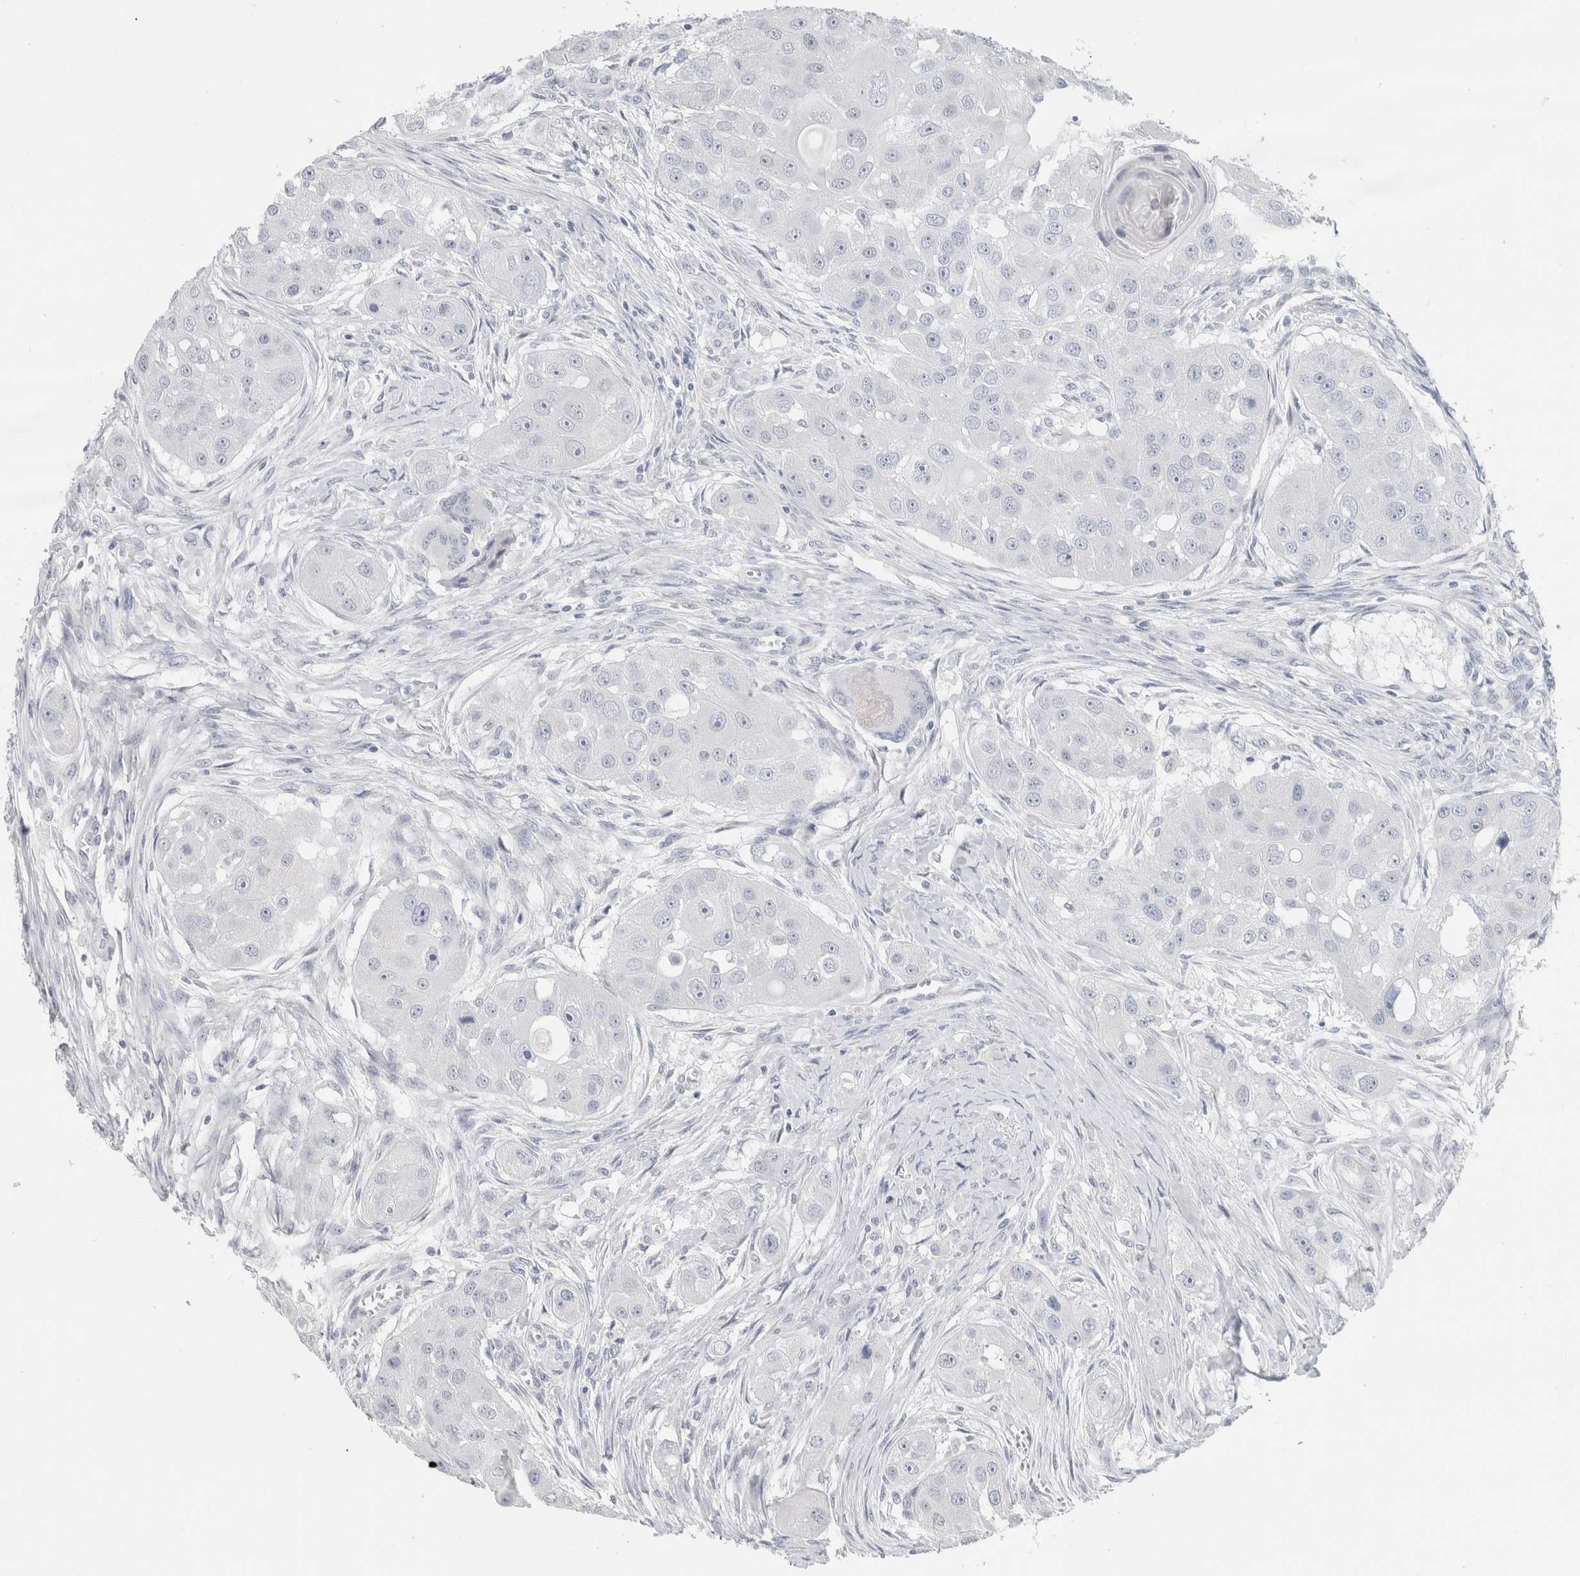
{"staining": {"intensity": "negative", "quantity": "none", "location": "none"}, "tissue": "head and neck cancer", "cell_type": "Tumor cells", "image_type": "cancer", "snomed": [{"axis": "morphology", "description": "Normal tissue, NOS"}, {"axis": "morphology", "description": "Squamous cell carcinoma, NOS"}, {"axis": "topography", "description": "Skeletal muscle"}, {"axis": "topography", "description": "Head-Neck"}], "caption": "A photomicrograph of human head and neck squamous cell carcinoma is negative for staining in tumor cells.", "gene": "SLC6A1", "patient": {"sex": "male", "age": 51}}